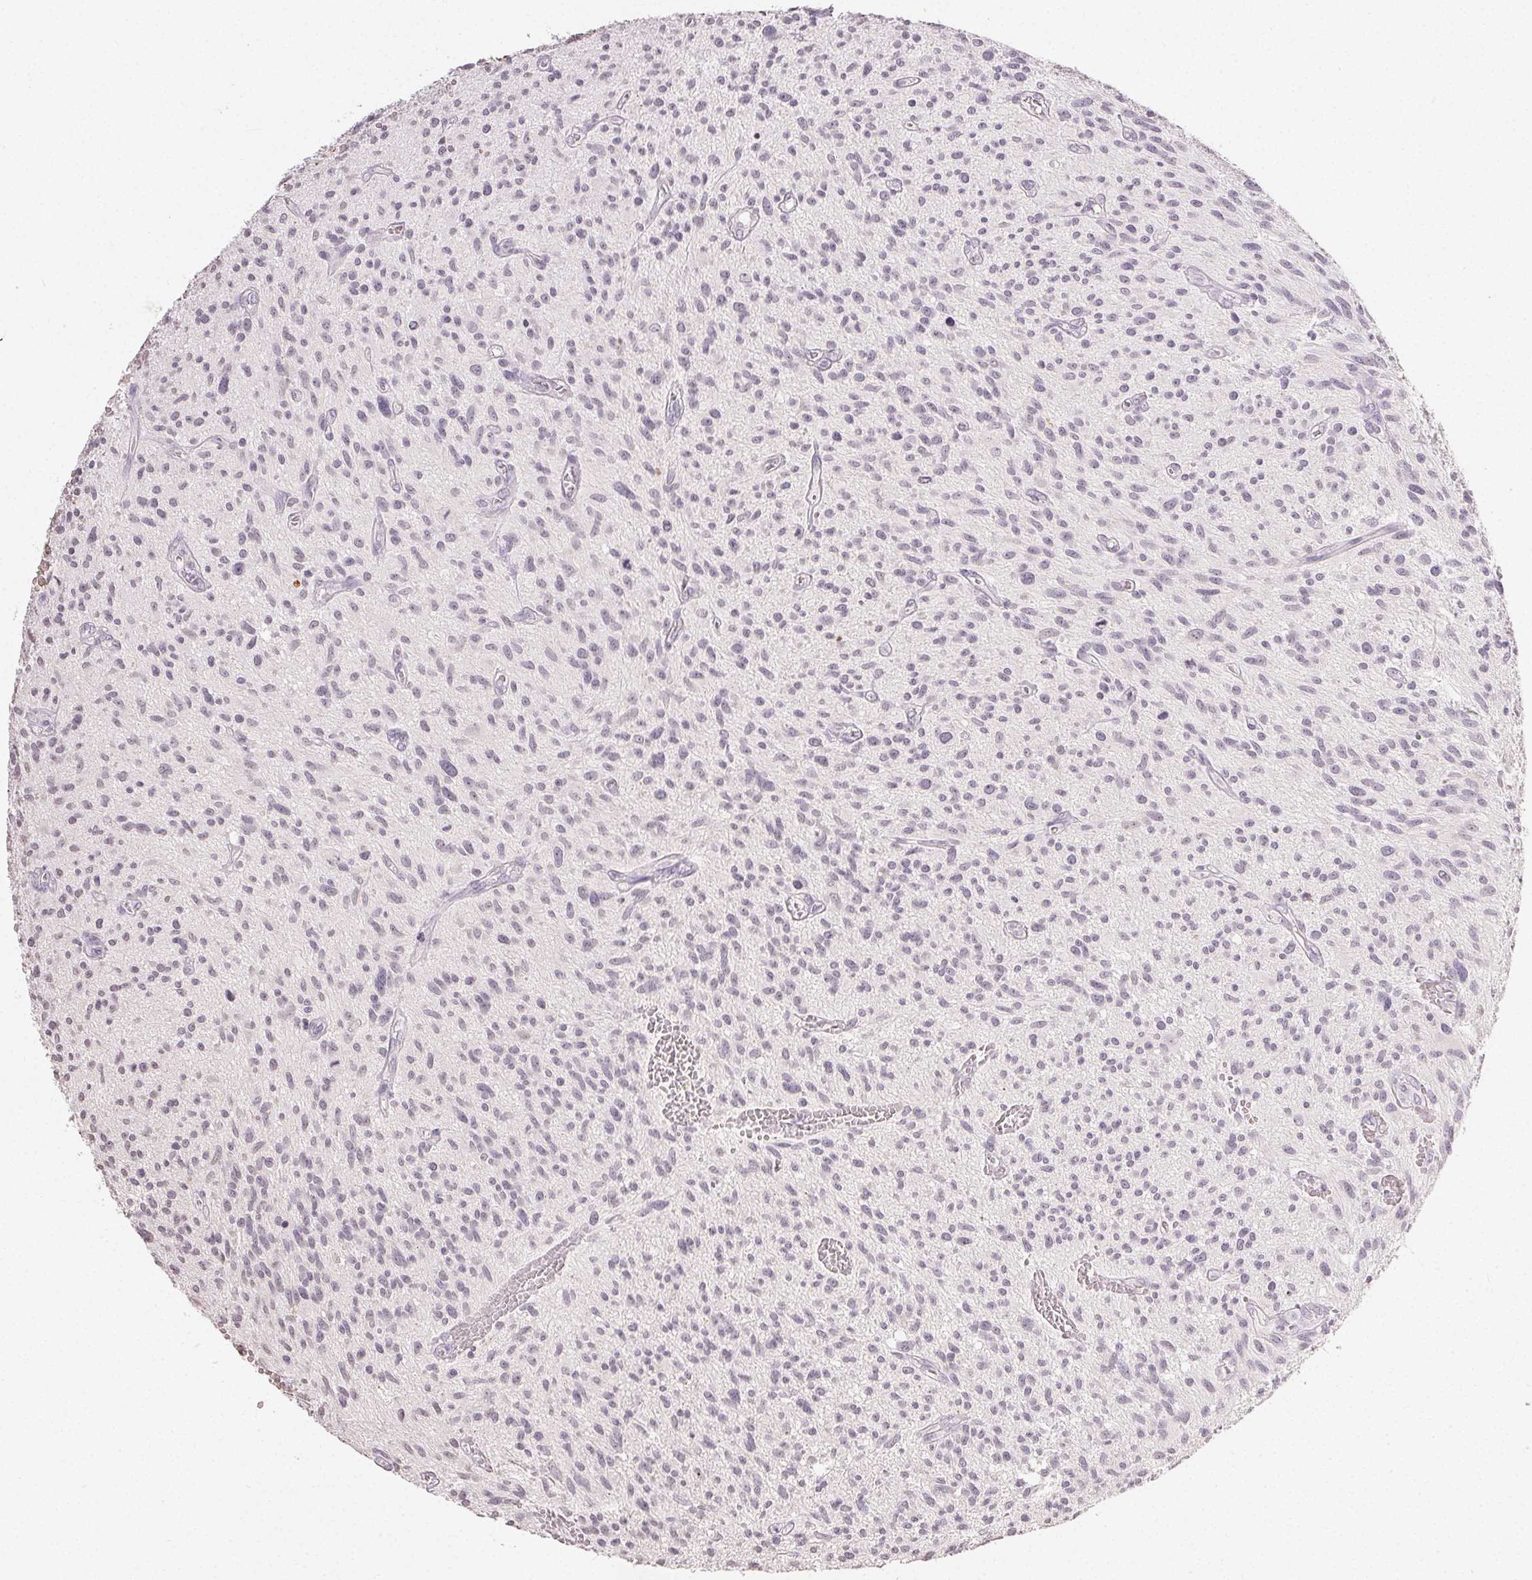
{"staining": {"intensity": "negative", "quantity": "none", "location": "none"}, "tissue": "glioma", "cell_type": "Tumor cells", "image_type": "cancer", "snomed": [{"axis": "morphology", "description": "Glioma, malignant, High grade"}, {"axis": "topography", "description": "Brain"}], "caption": "A high-resolution image shows IHC staining of glioma, which demonstrates no significant staining in tumor cells.", "gene": "TMEM174", "patient": {"sex": "male", "age": 75}}